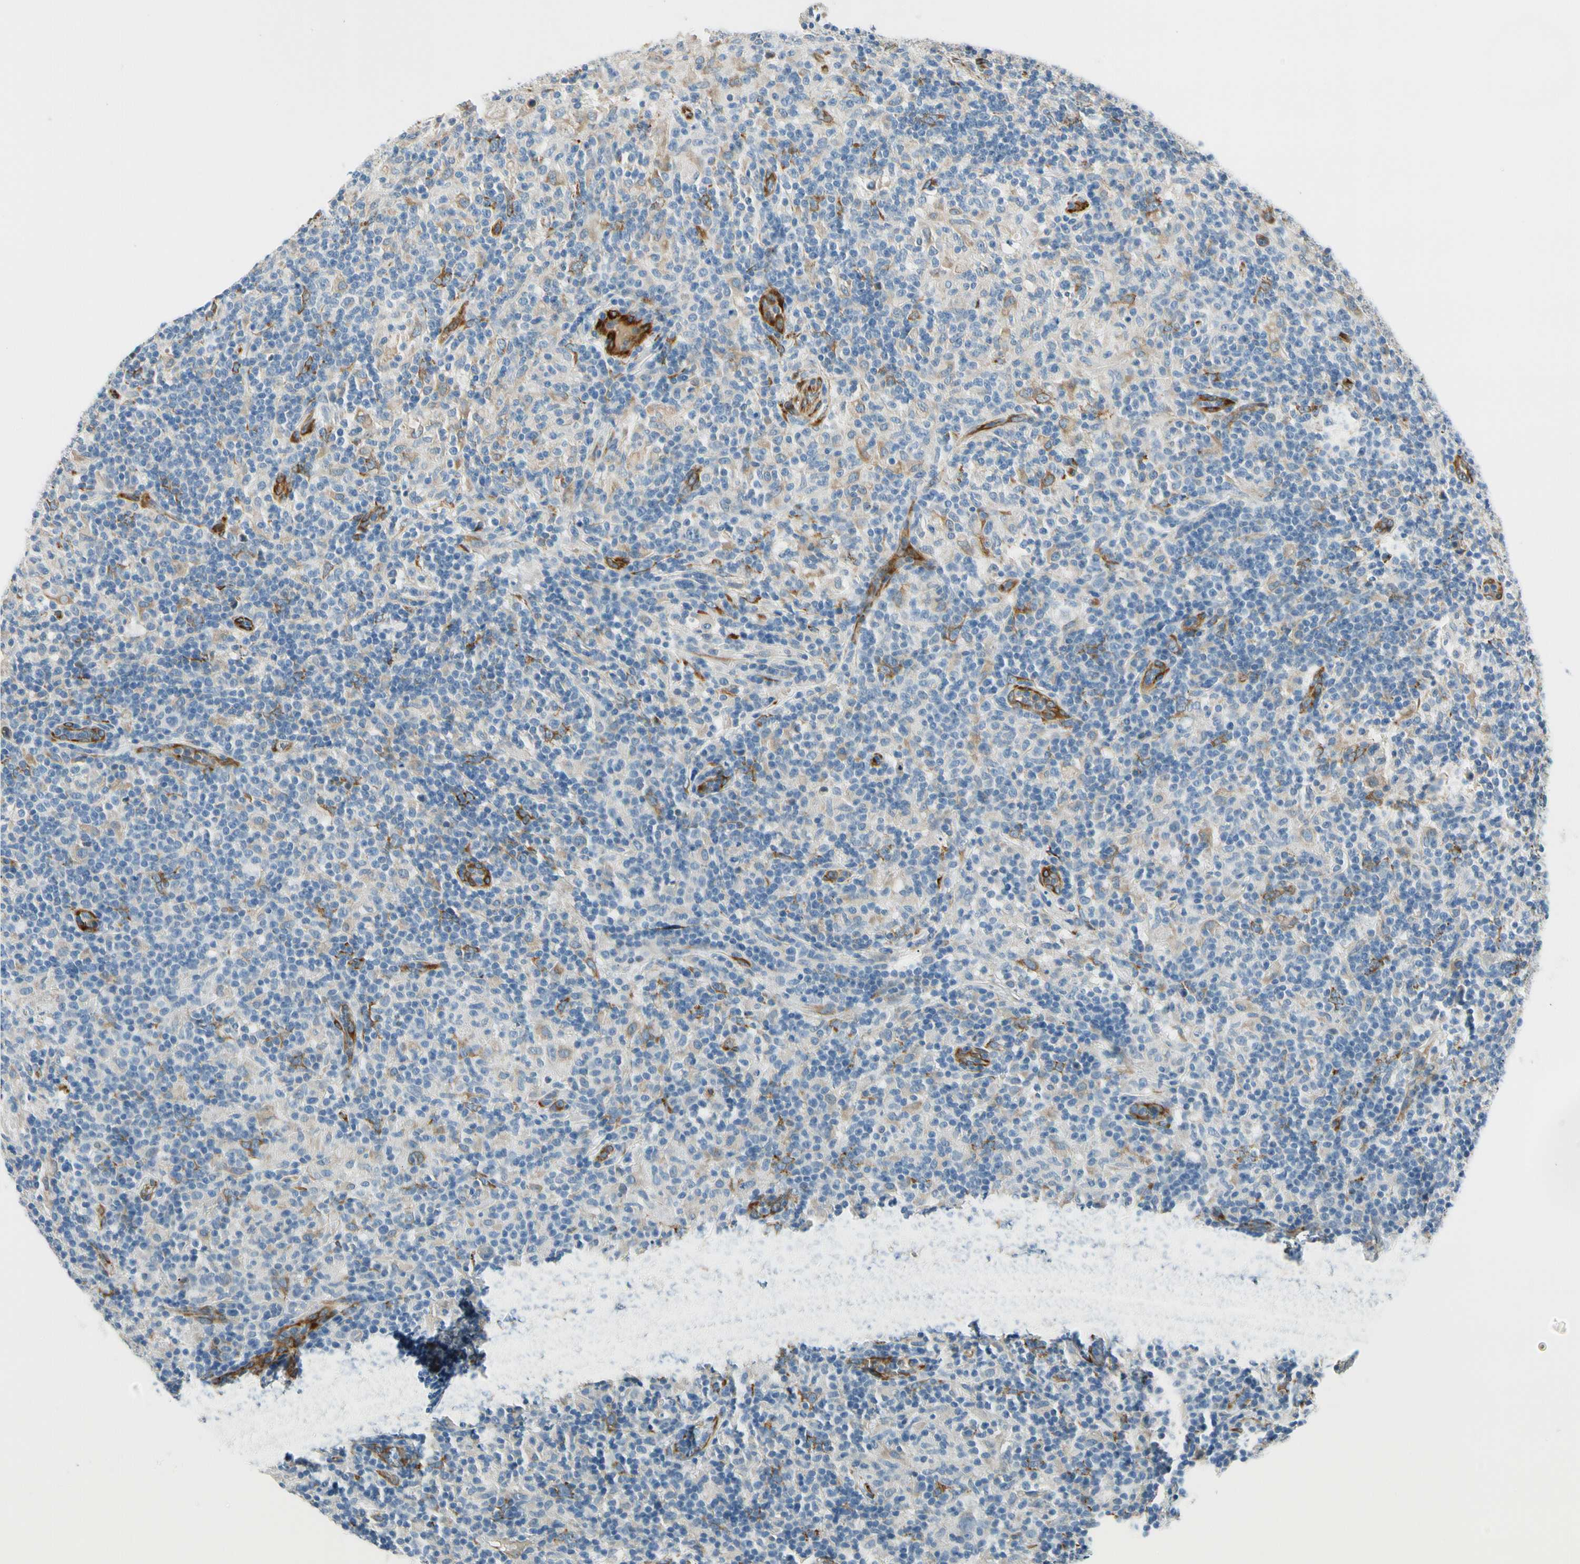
{"staining": {"intensity": "negative", "quantity": "none", "location": "none"}, "tissue": "lymphoma", "cell_type": "Tumor cells", "image_type": "cancer", "snomed": [{"axis": "morphology", "description": "Hodgkin's disease, NOS"}, {"axis": "topography", "description": "Lymph node"}], "caption": "Immunohistochemistry micrograph of lymphoma stained for a protein (brown), which shows no expression in tumor cells.", "gene": "FKBP7", "patient": {"sex": "male", "age": 70}}